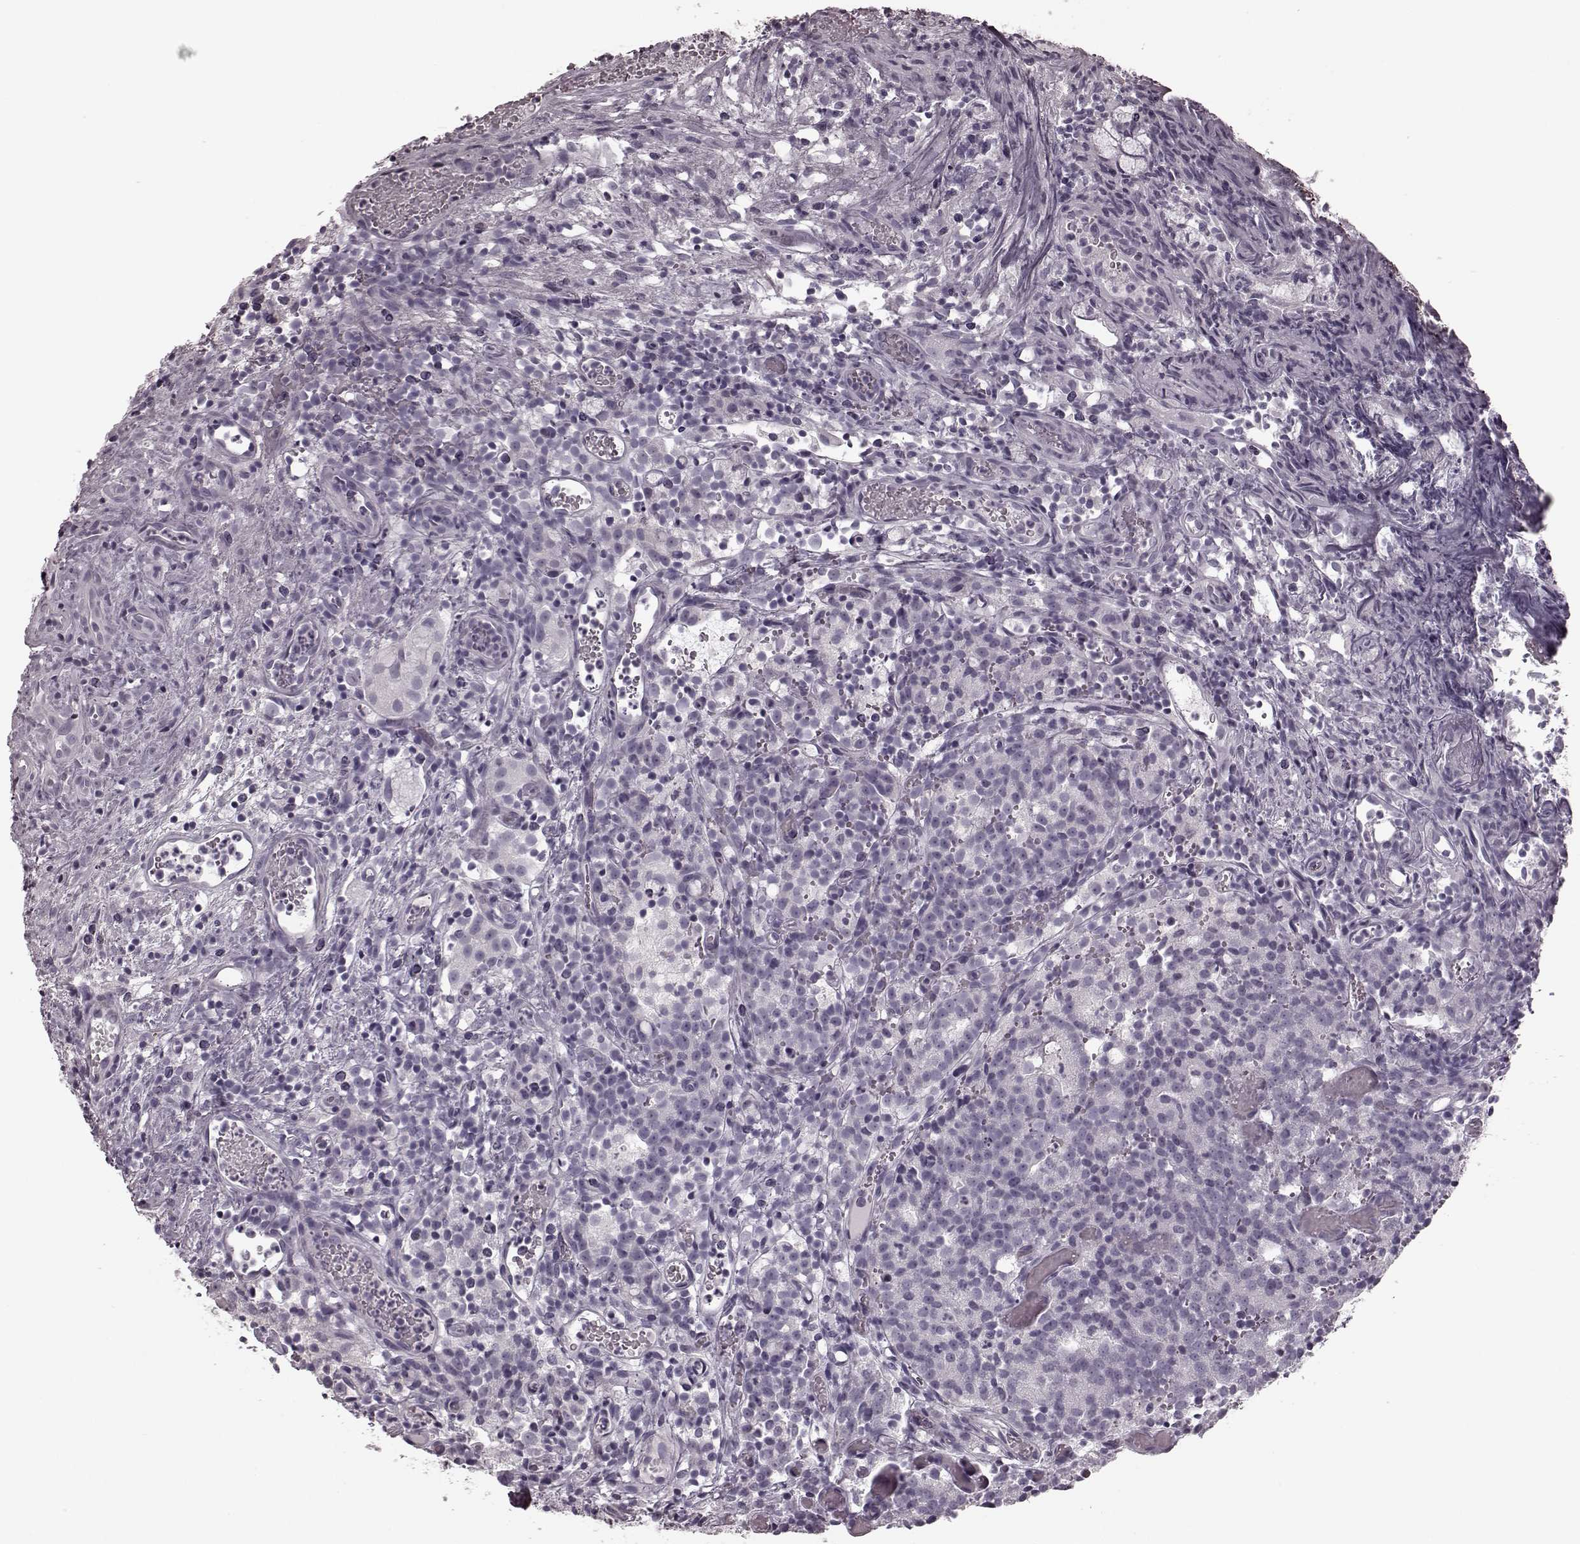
{"staining": {"intensity": "negative", "quantity": "none", "location": "none"}, "tissue": "prostate cancer", "cell_type": "Tumor cells", "image_type": "cancer", "snomed": [{"axis": "morphology", "description": "Adenocarcinoma, High grade"}, {"axis": "topography", "description": "Prostate"}], "caption": "Immunohistochemistry (IHC) photomicrograph of neoplastic tissue: high-grade adenocarcinoma (prostate) stained with DAB exhibits no significant protein staining in tumor cells.", "gene": "TRPM1", "patient": {"sex": "male", "age": 53}}